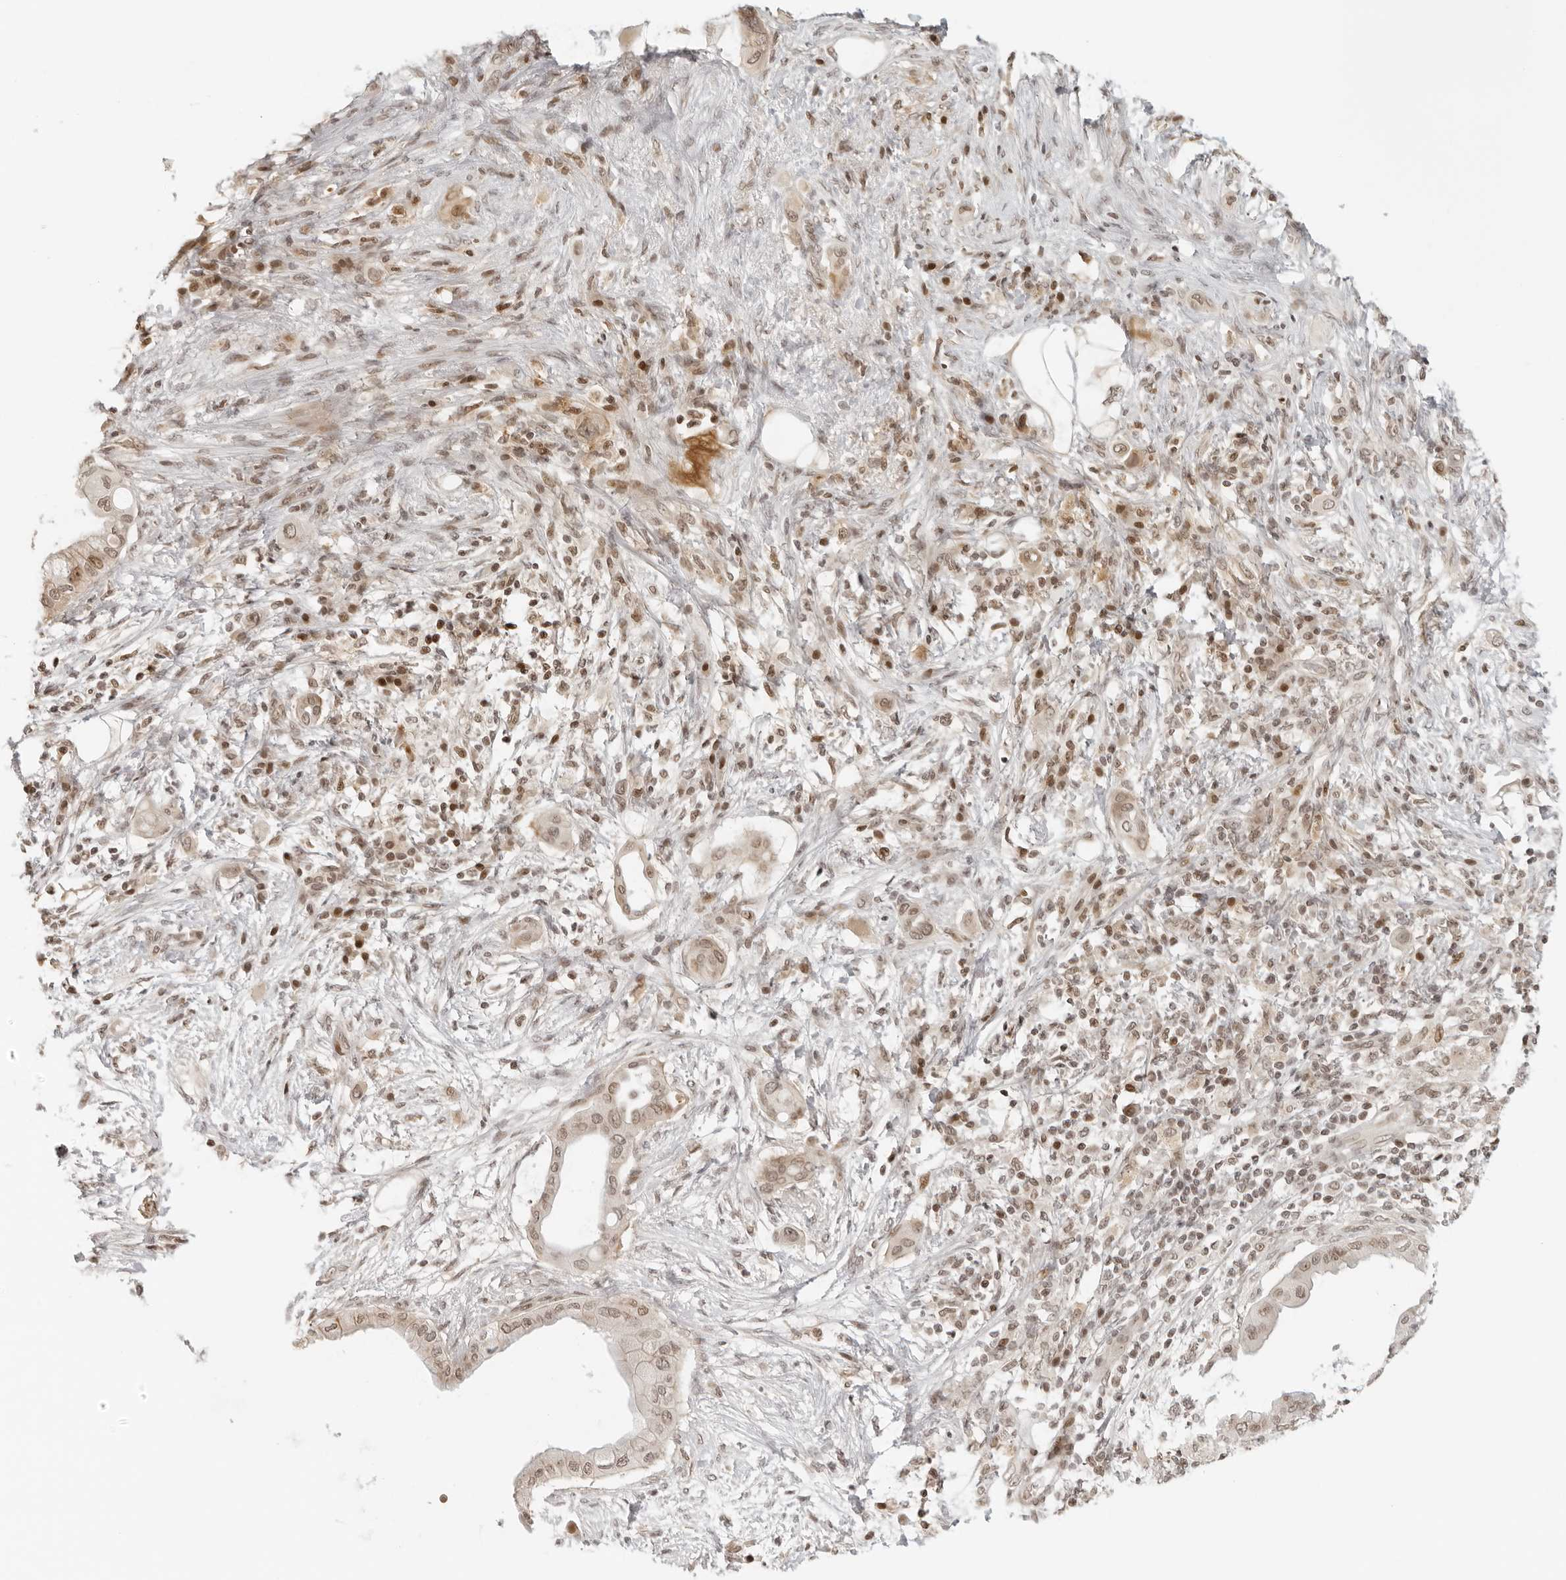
{"staining": {"intensity": "weak", "quantity": ">75%", "location": "nuclear"}, "tissue": "pancreatic cancer", "cell_type": "Tumor cells", "image_type": "cancer", "snomed": [{"axis": "morphology", "description": "Adenocarcinoma, NOS"}, {"axis": "morphology", "description": "Adenocarcinoma, metastatic, NOS"}, {"axis": "topography", "description": "Lymph node"}, {"axis": "topography", "description": "Pancreas"}, {"axis": "topography", "description": "Duodenum"}], "caption": "Immunohistochemistry (DAB) staining of pancreatic cancer (adenocarcinoma) demonstrates weak nuclear protein positivity in about >75% of tumor cells.", "gene": "ZNF407", "patient": {"sex": "female", "age": 64}}